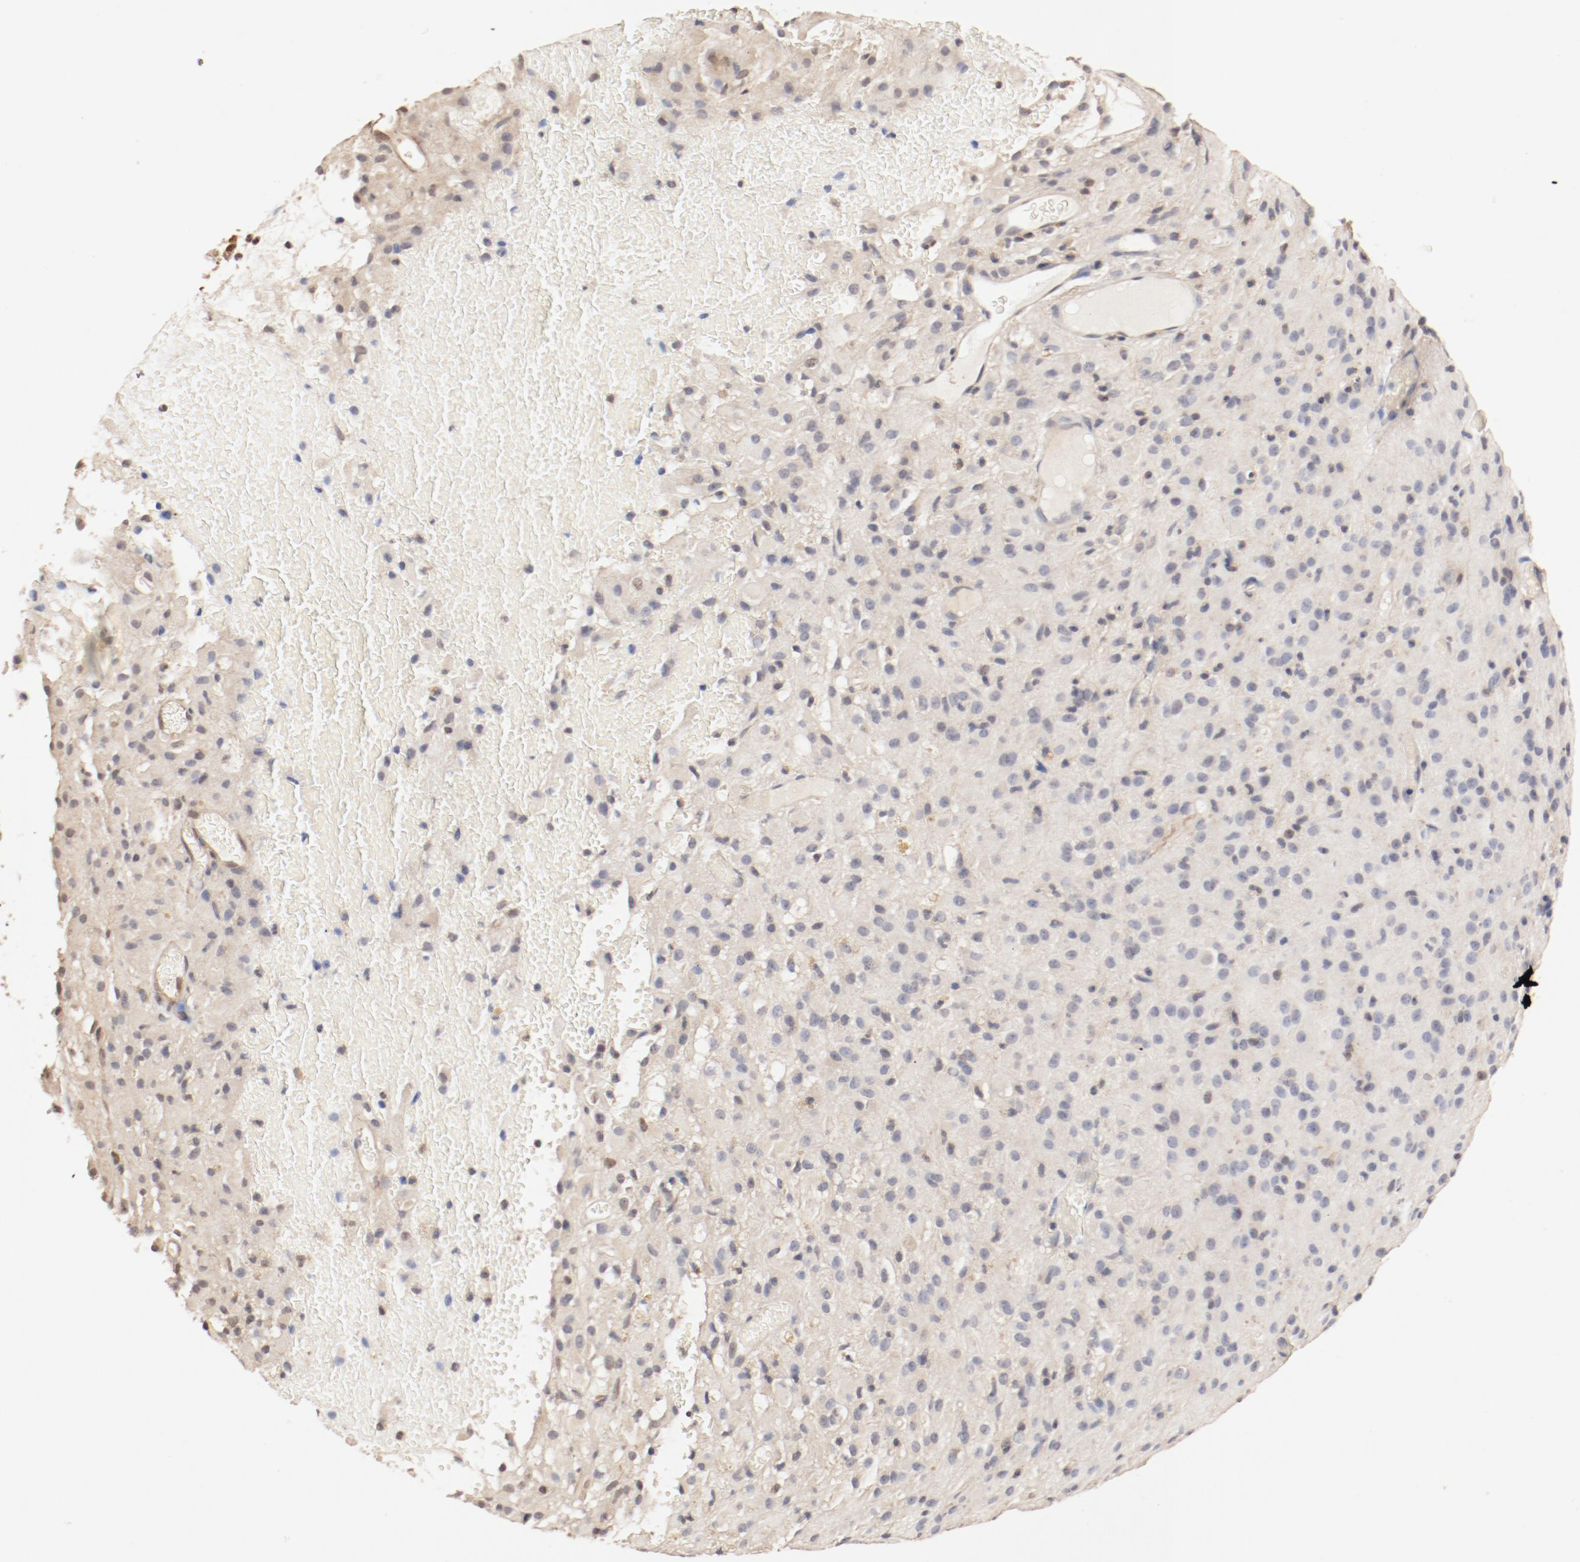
{"staining": {"intensity": "weak", "quantity": "<25%", "location": "cytoplasmic/membranous"}, "tissue": "glioma", "cell_type": "Tumor cells", "image_type": "cancer", "snomed": [{"axis": "morphology", "description": "Glioma, malignant, High grade"}, {"axis": "topography", "description": "Brain"}], "caption": "The histopathology image exhibits no significant expression in tumor cells of glioma.", "gene": "UBE2J1", "patient": {"sex": "female", "age": 59}}